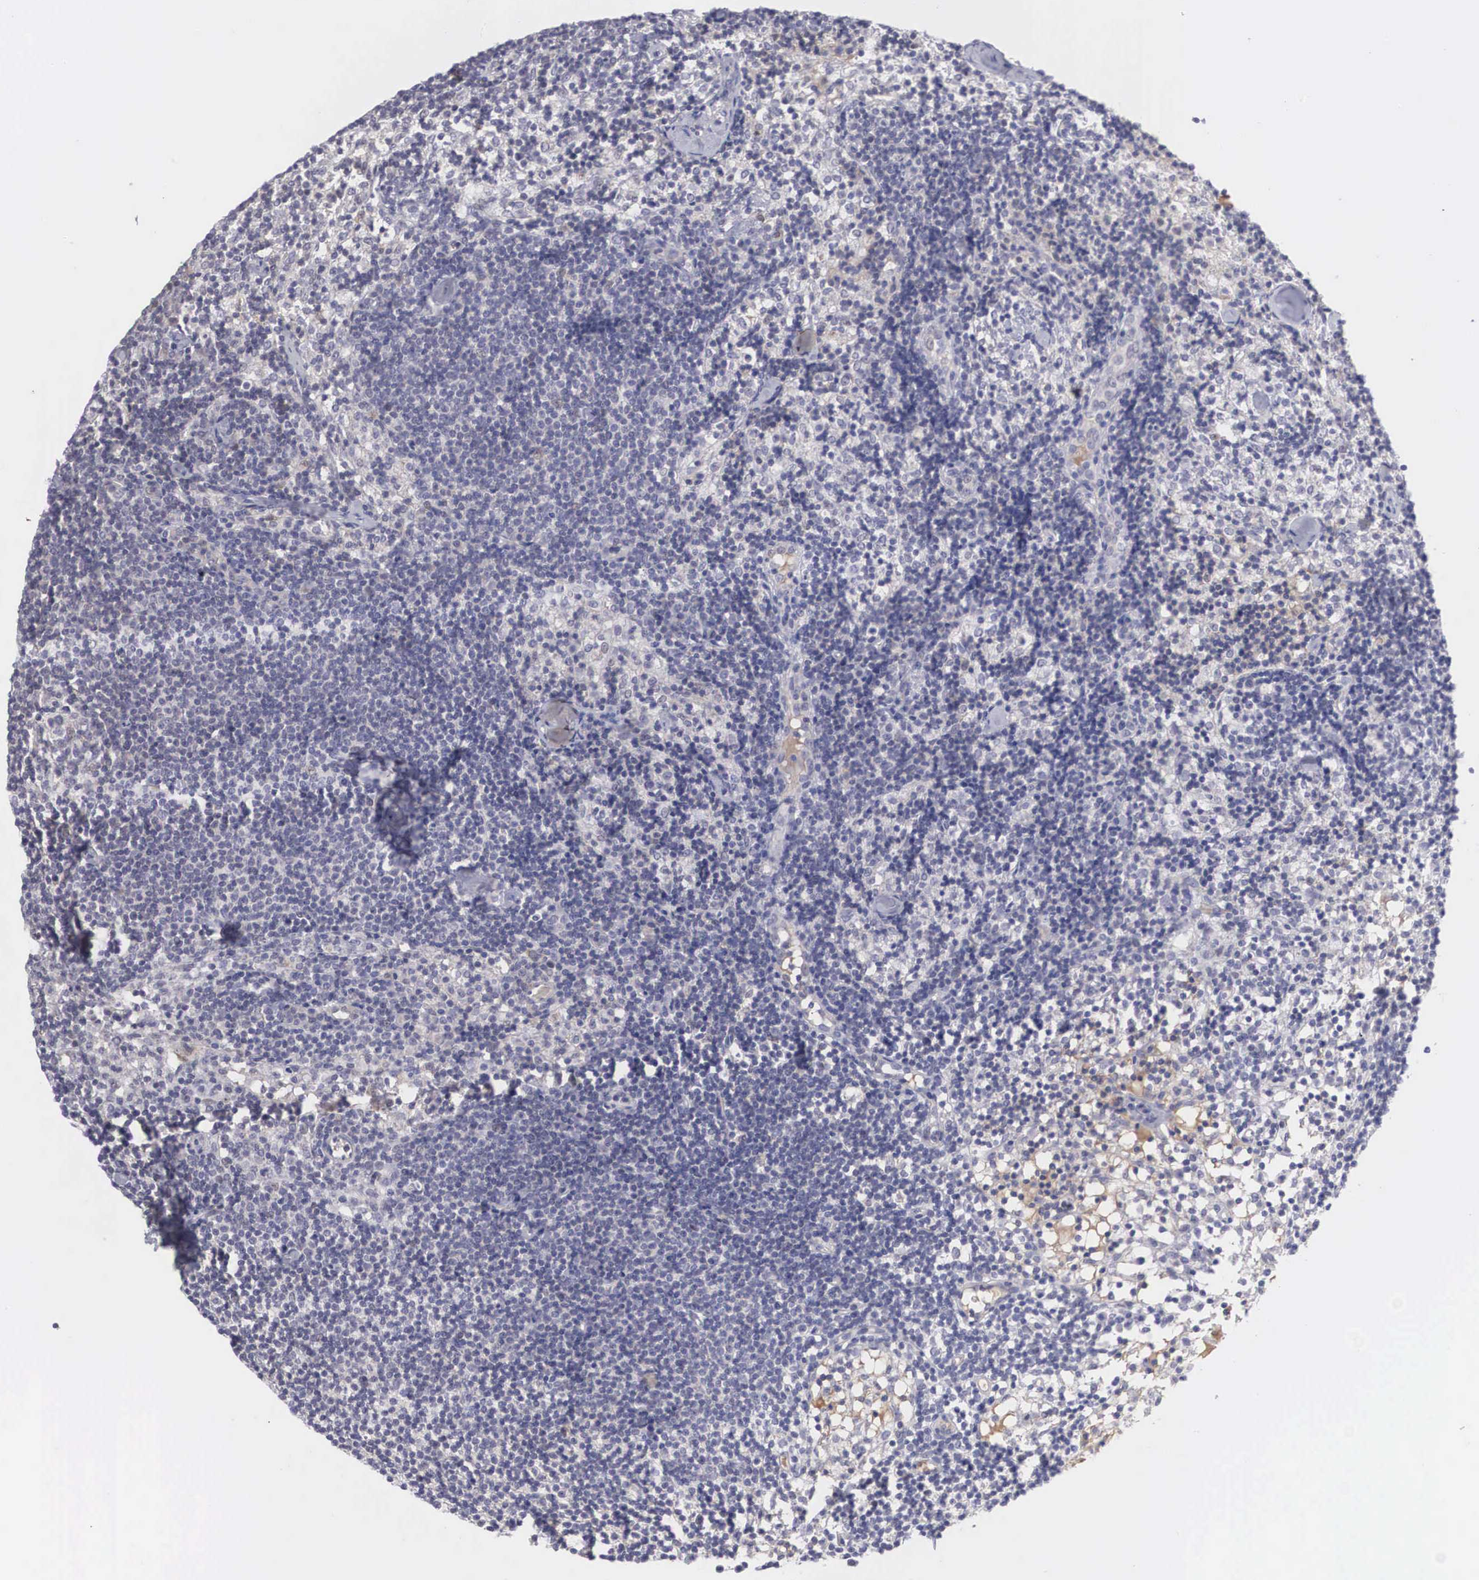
{"staining": {"intensity": "negative", "quantity": "none", "location": "none"}, "tissue": "lymph node", "cell_type": "Germinal center cells", "image_type": "normal", "snomed": [{"axis": "morphology", "description": "Normal tissue, NOS"}, {"axis": "topography", "description": "Lymph node"}], "caption": "IHC micrograph of unremarkable lymph node: lymph node stained with DAB (3,3'-diaminobenzidine) reveals no significant protein staining in germinal center cells. (Stains: DAB immunohistochemistry (IHC) with hematoxylin counter stain, Microscopy: brightfield microscopy at high magnification).", "gene": "RBPJ", "patient": {"sex": "female", "age": 35}}